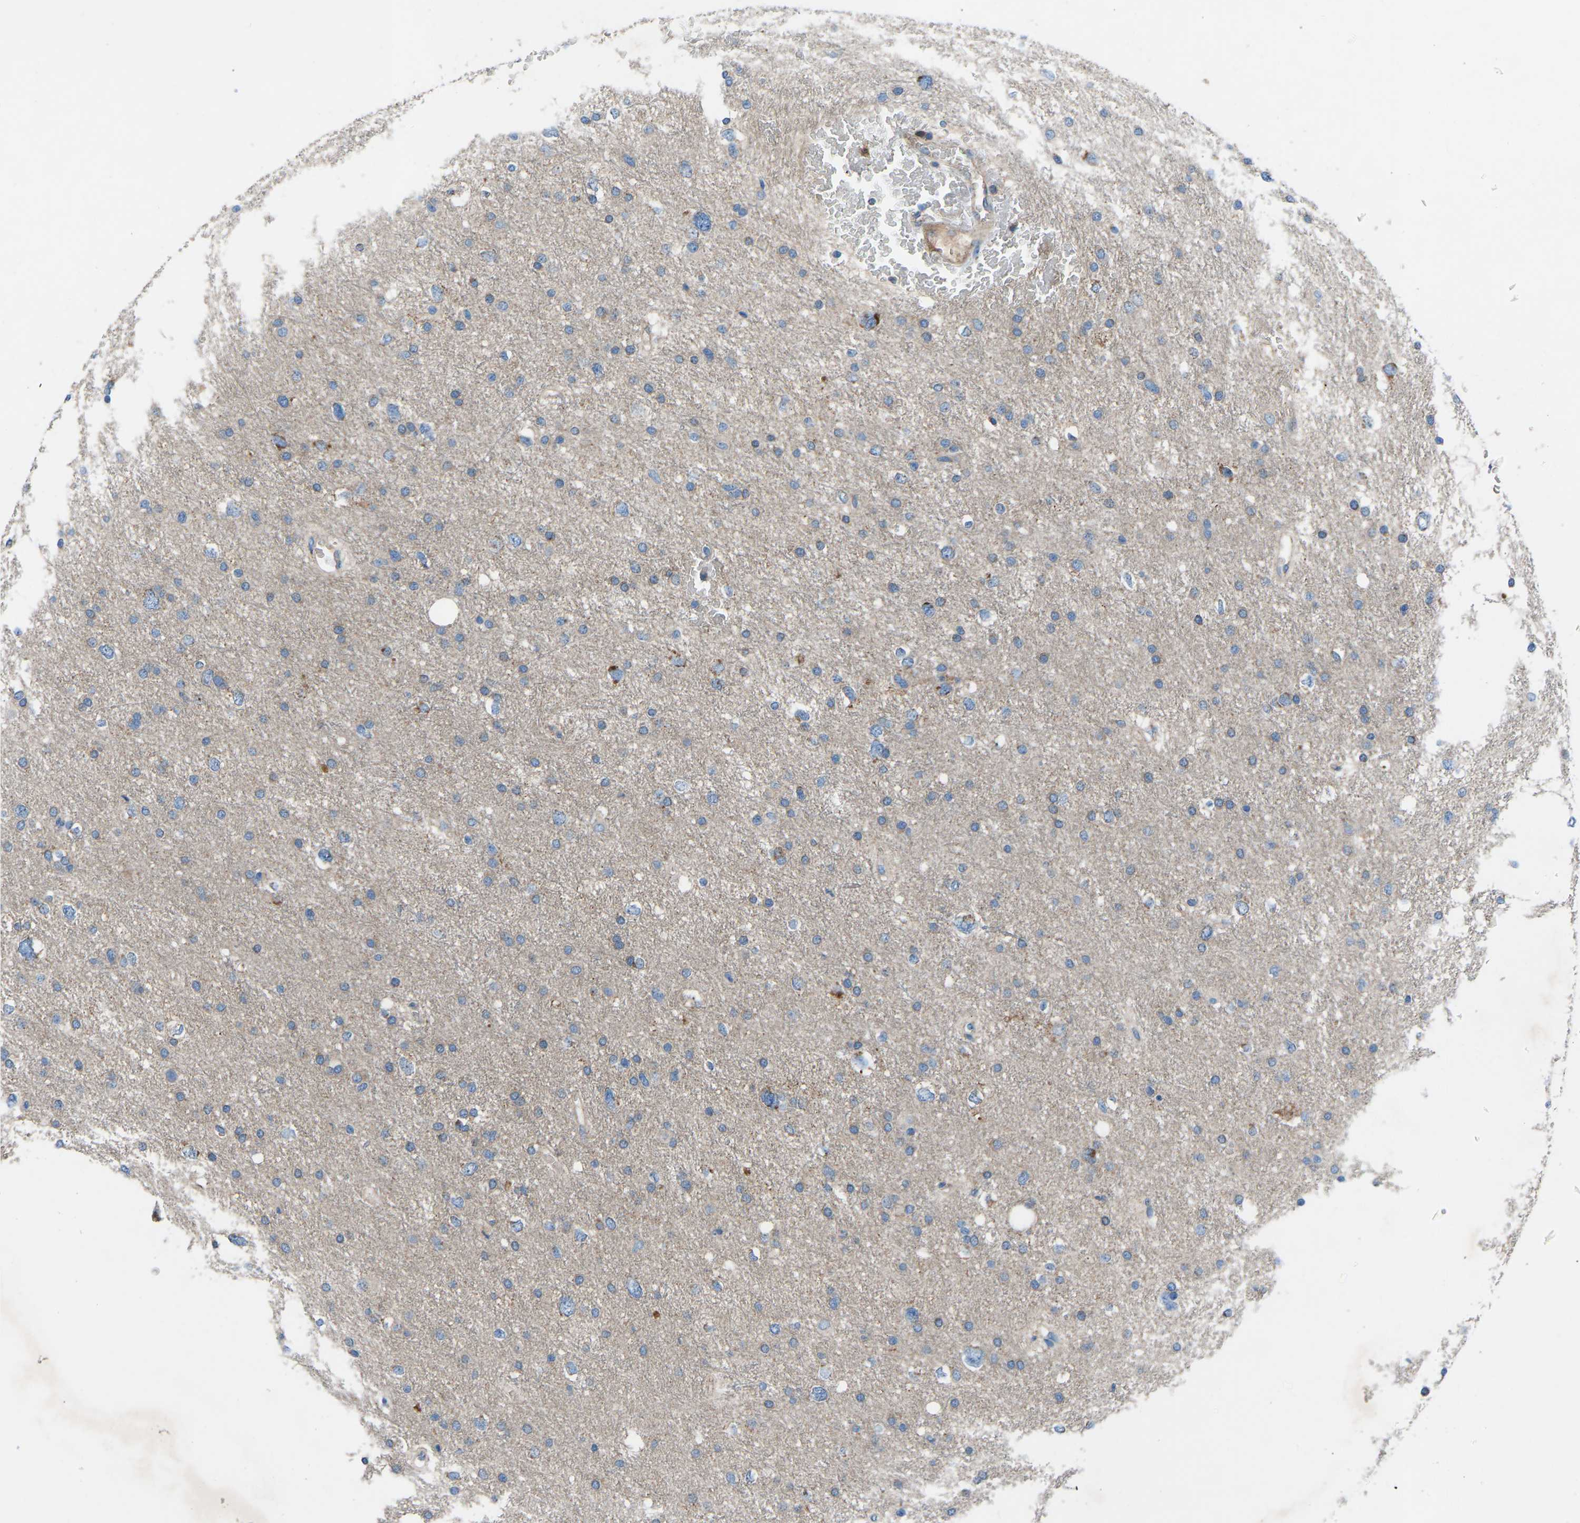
{"staining": {"intensity": "moderate", "quantity": "<25%", "location": "cytoplasmic/membranous"}, "tissue": "glioma", "cell_type": "Tumor cells", "image_type": "cancer", "snomed": [{"axis": "morphology", "description": "Glioma, malignant, Low grade"}, {"axis": "topography", "description": "Brain"}], "caption": "A brown stain labels moderate cytoplasmic/membranous expression of a protein in glioma tumor cells.", "gene": "GRK6", "patient": {"sex": "female", "age": 37}}